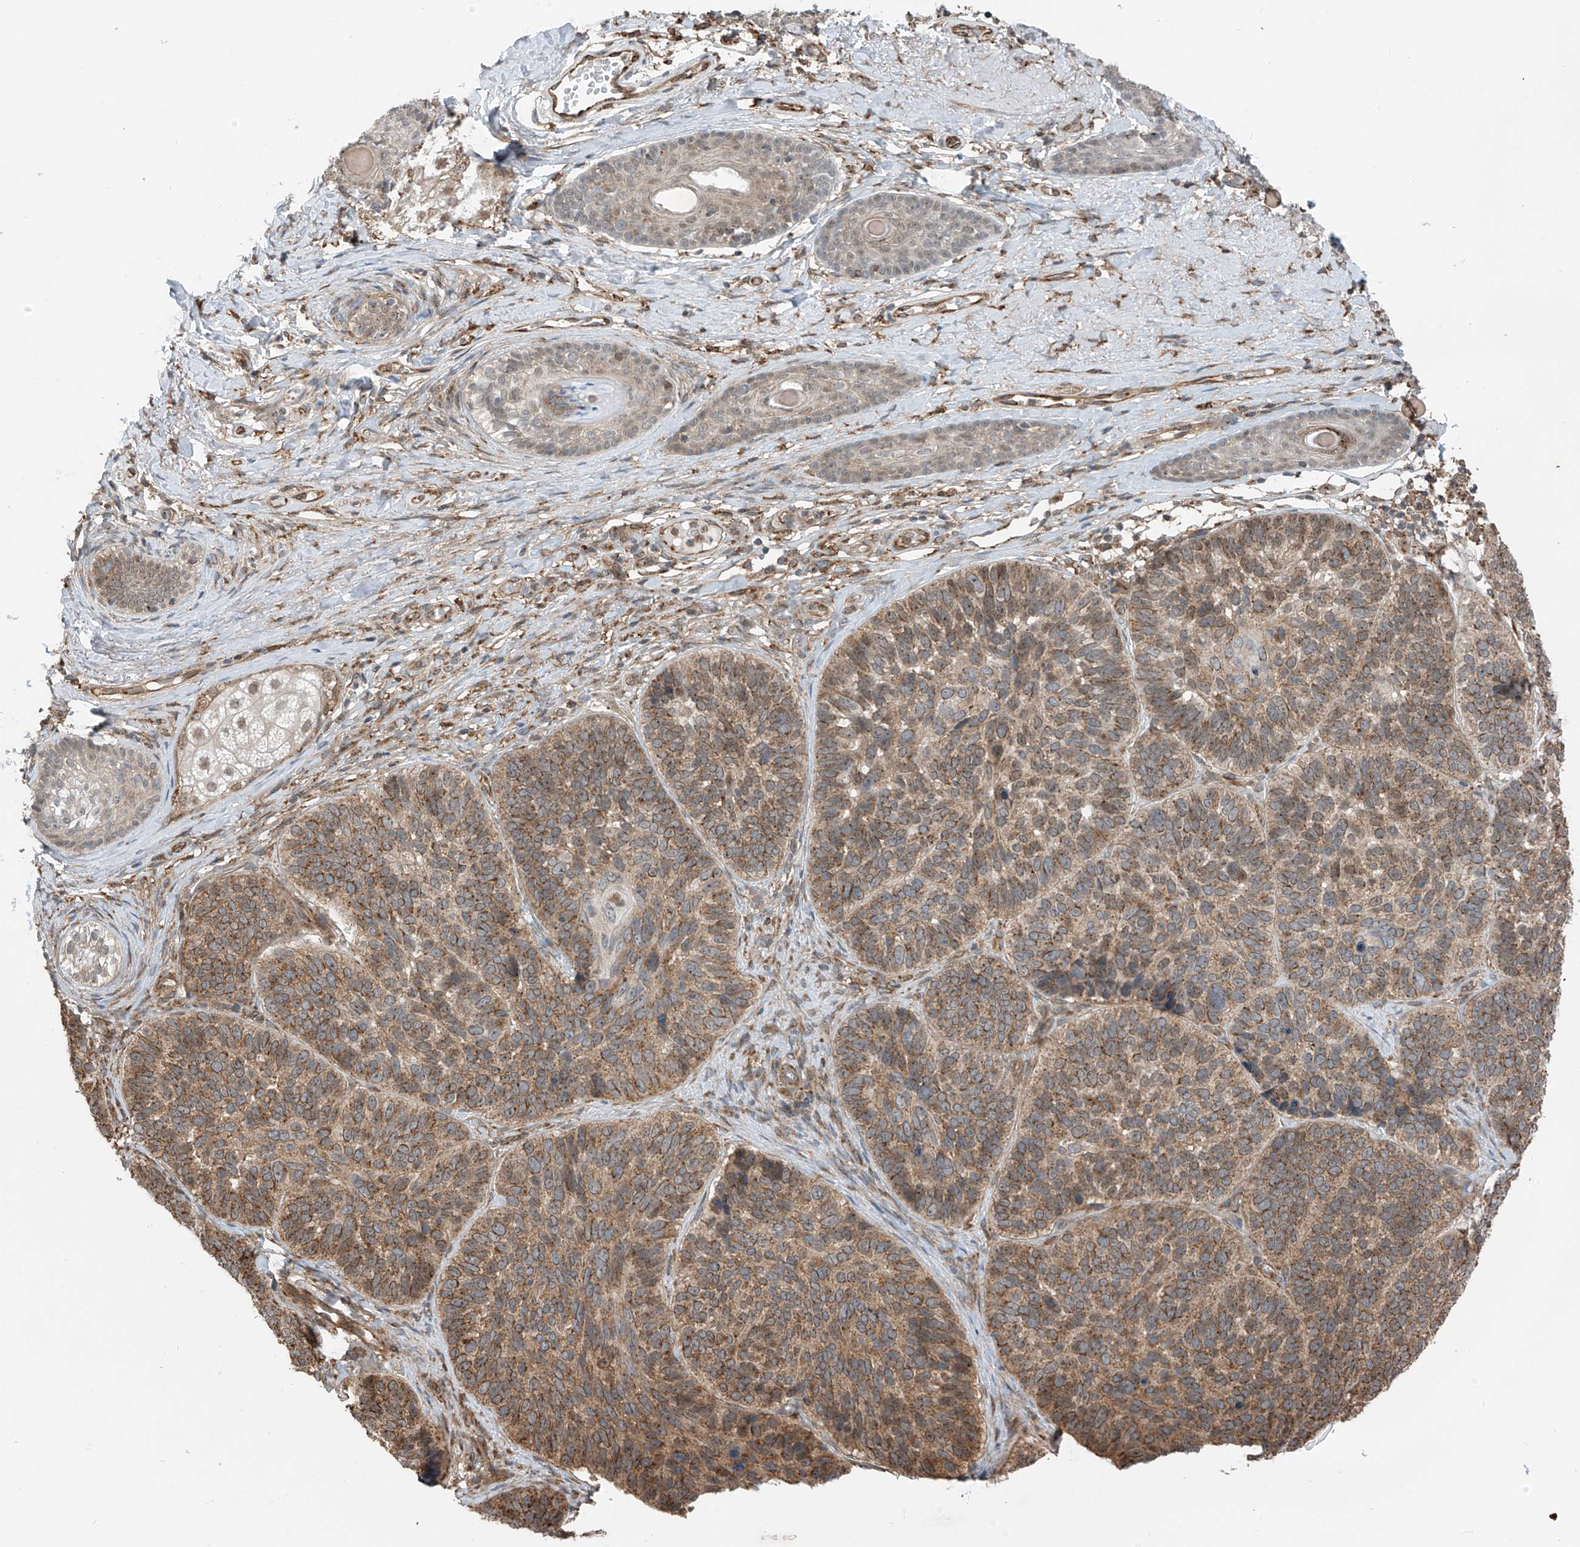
{"staining": {"intensity": "moderate", "quantity": ">75%", "location": "cytoplasmic/membranous"}, "tissue": "skin cancer", "cell_type": "Tumor cells", "image_type": "cancer", "snomed": [{"axis": "morphology", "description": "Basal cell carcinoma"}, {"axis": "topography", "description": "Skin"}], "caption": "Immunohistochemical staining of human skin cancer (basal cell carcinoma) exhibits moderate cytoplasmic/membranous protein expression in about >75% of tumor cells. (DAB IHC, brown staining for protein, blue staining for nuclei).", "gene": "ZNF189", "patient": {"sex": "male", "age": 62}}